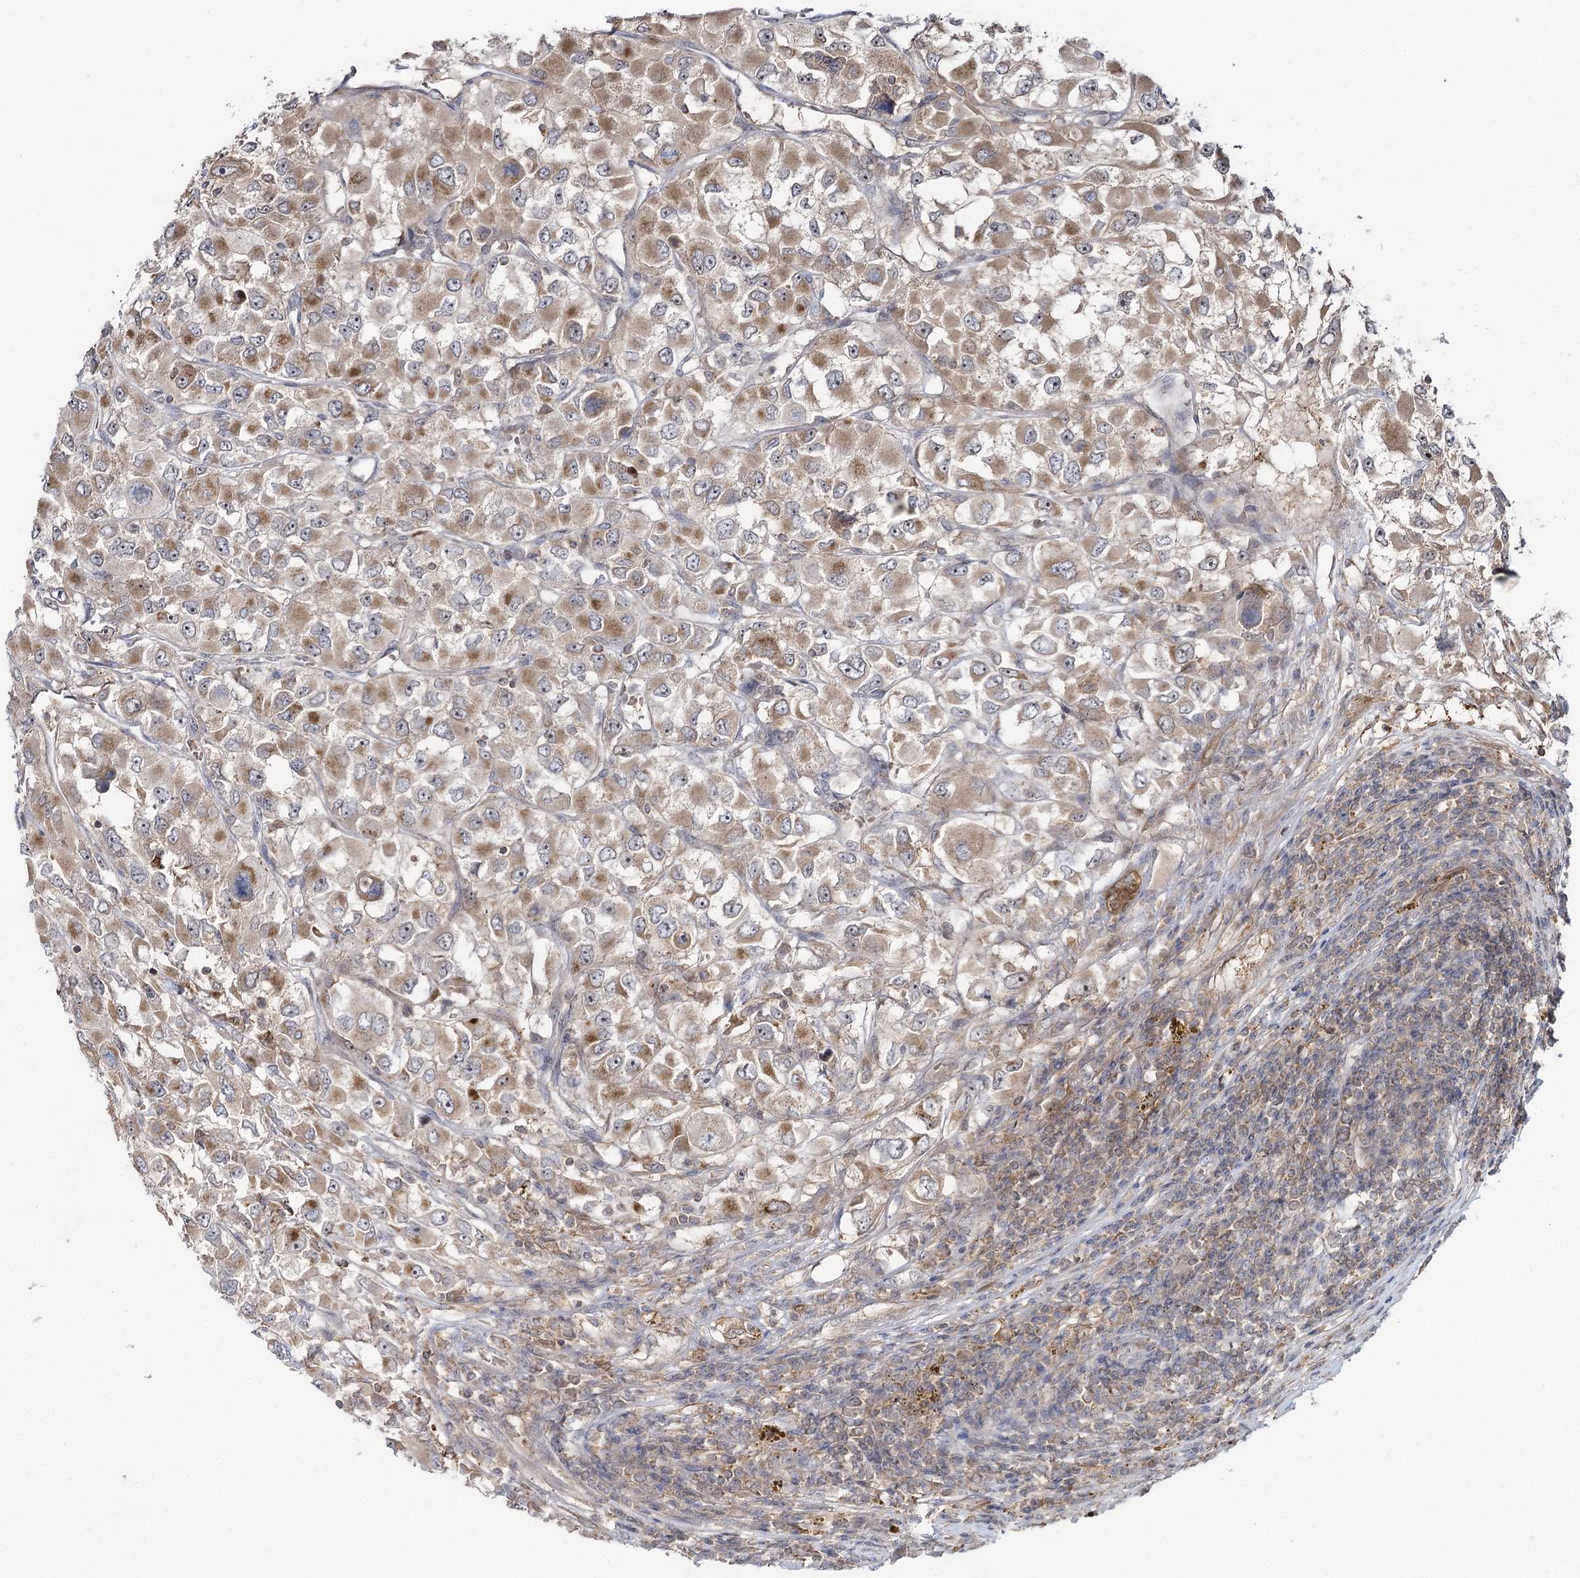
{"staining": {"intensity": "moderate", "quantity": ">75%", "location": "cytoplasmic/membranous"}, "tissue": "renal cancer", "cell_type": "Tumor cells", "image_type": "cancer", "snomed": [{"axis": "morphology", "description": "Adenocarcinoma, NOS"}, {"axis": "topography", "description": "Kidney"}], "caption": "Immunohistochemistry (IHC) histopathology image of human renal cancer stained for a protein (brown), which demonstrates medium levels of moderate cytoplasmic/membranous positivity in about >75% of tumor cells.", "gene": "WDR44", "patient": {"sex": "female", "age": 52}}